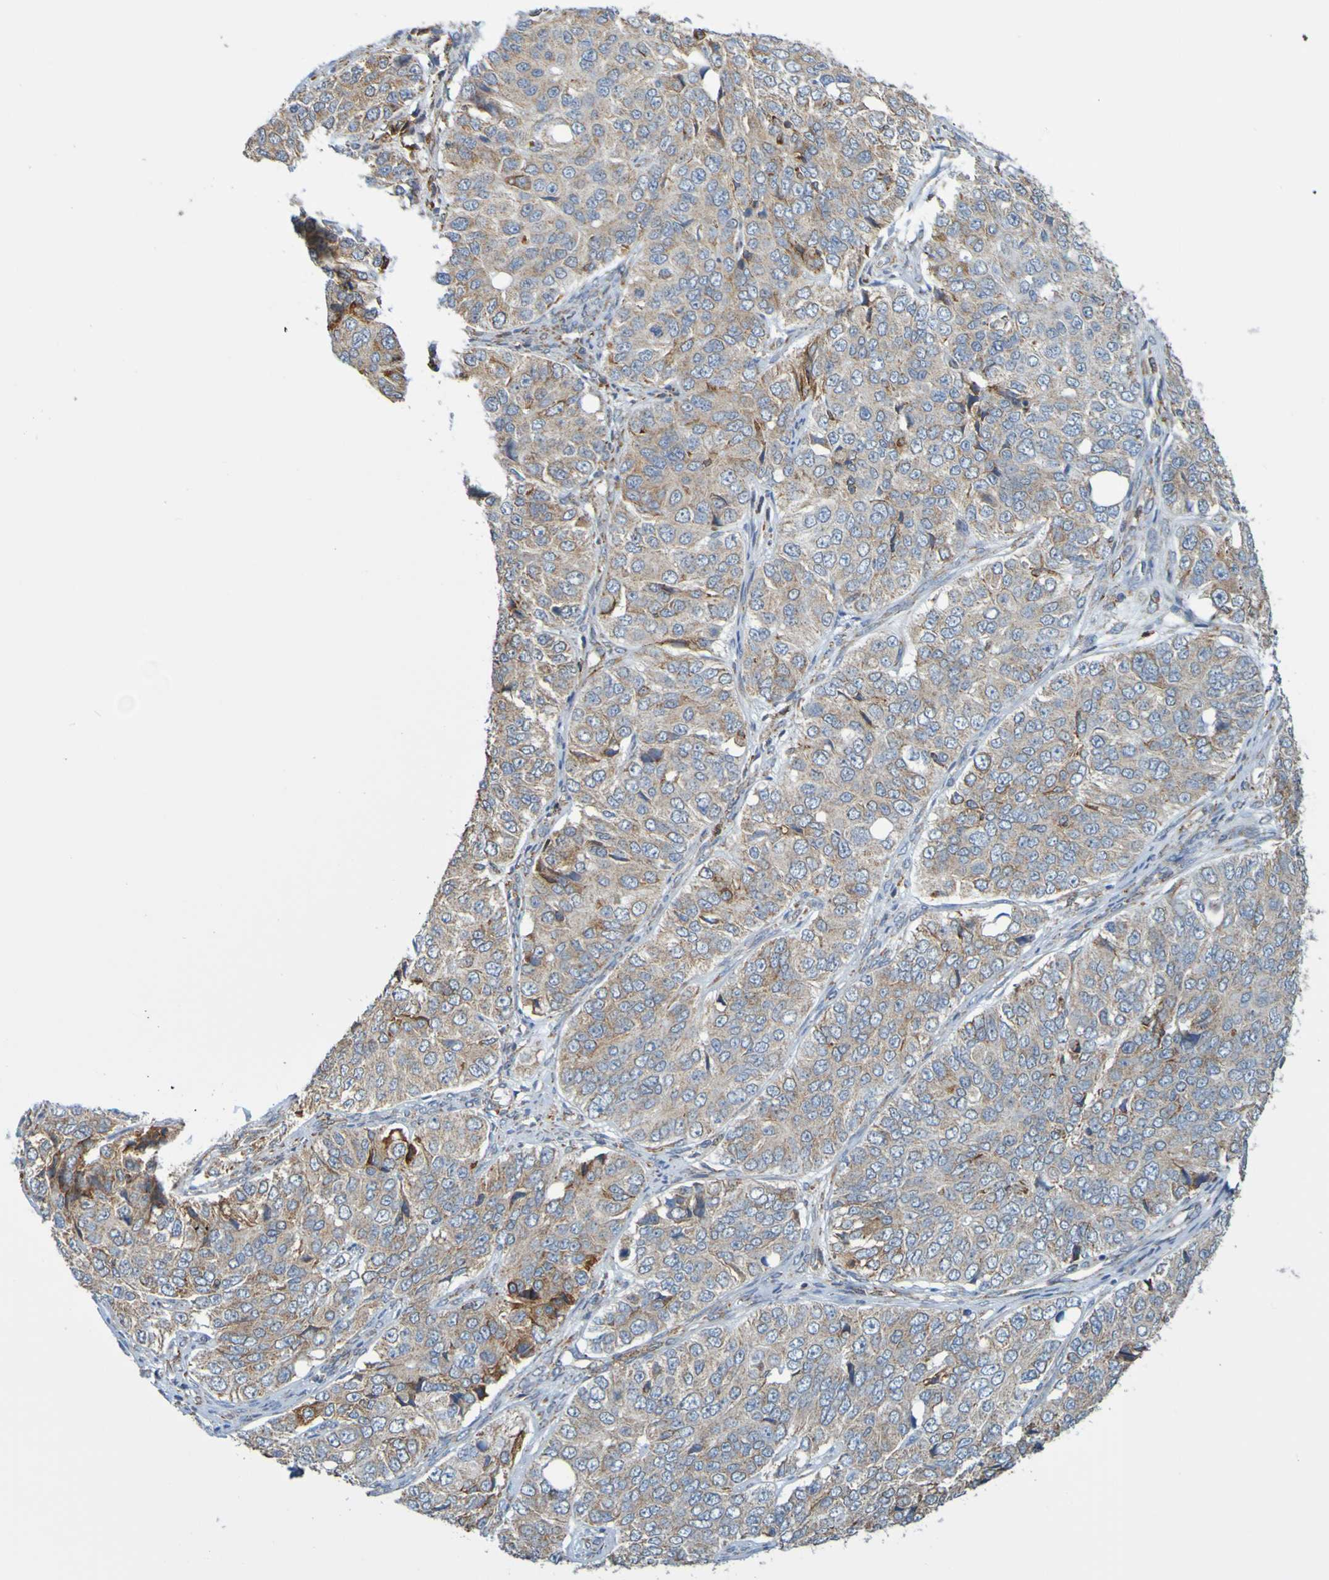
{"staining": {"intensity": "weak", "quantity": ">75%", "location": "cytoplasmic/membranous"}, "tissue": "ovarian cancer", "cell_type": "Tumor cells", "image_type": "cancer", "snomed": [{"axis": "morphology", "description": "Carcinoma, endometroid"}, {"axis": "topography", "description": "Ovary"}], "caption": "About >75% of tumor cells in human ovarian cancer (endometroid carcinoma) display weak cytoplasmic/membranous protein positivity as visualized by brown immunohistochemical staining.", "gene": "PDIA3", "patient": {"sex": "female", "age": 51}}